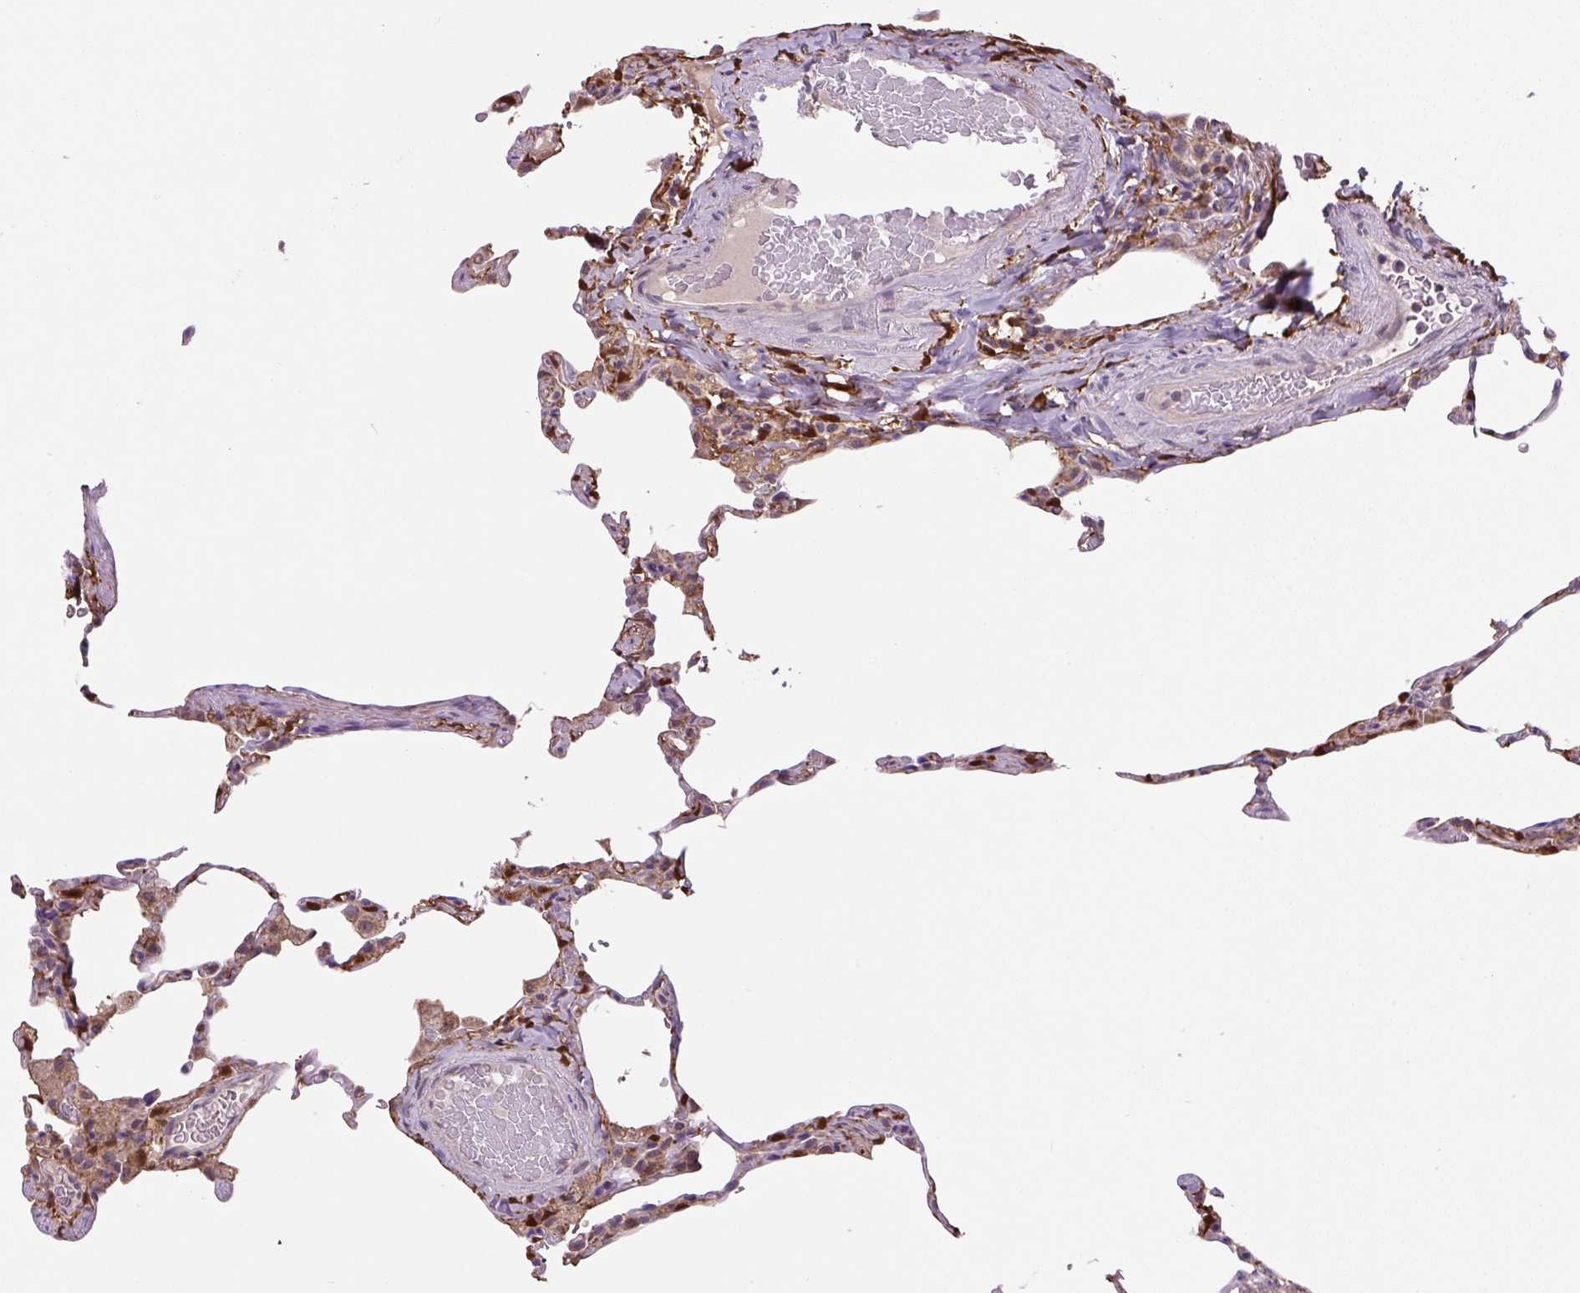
{"staining": {"intensity": "moderate", "quantity": "25%-75%", "location": "cytoplasmic/membranous,nuclear"}, "tissue": "lung", "cell_type": "Alveolar cells", "image_type": "normal", "snomed": [{"axis": "morphology", "description": "Normal tissue, NOS"}, {"axis": "topography", "description": "Lung"}], "caption": "Immunohistochemical staining of benign human lung reveals moderate cytoplasmic/membranous,nuclear protein expression in about 25%-75% of alveolar cells.", "gene": "SGF29", "patient": {"sex": "female", "age": 57}}